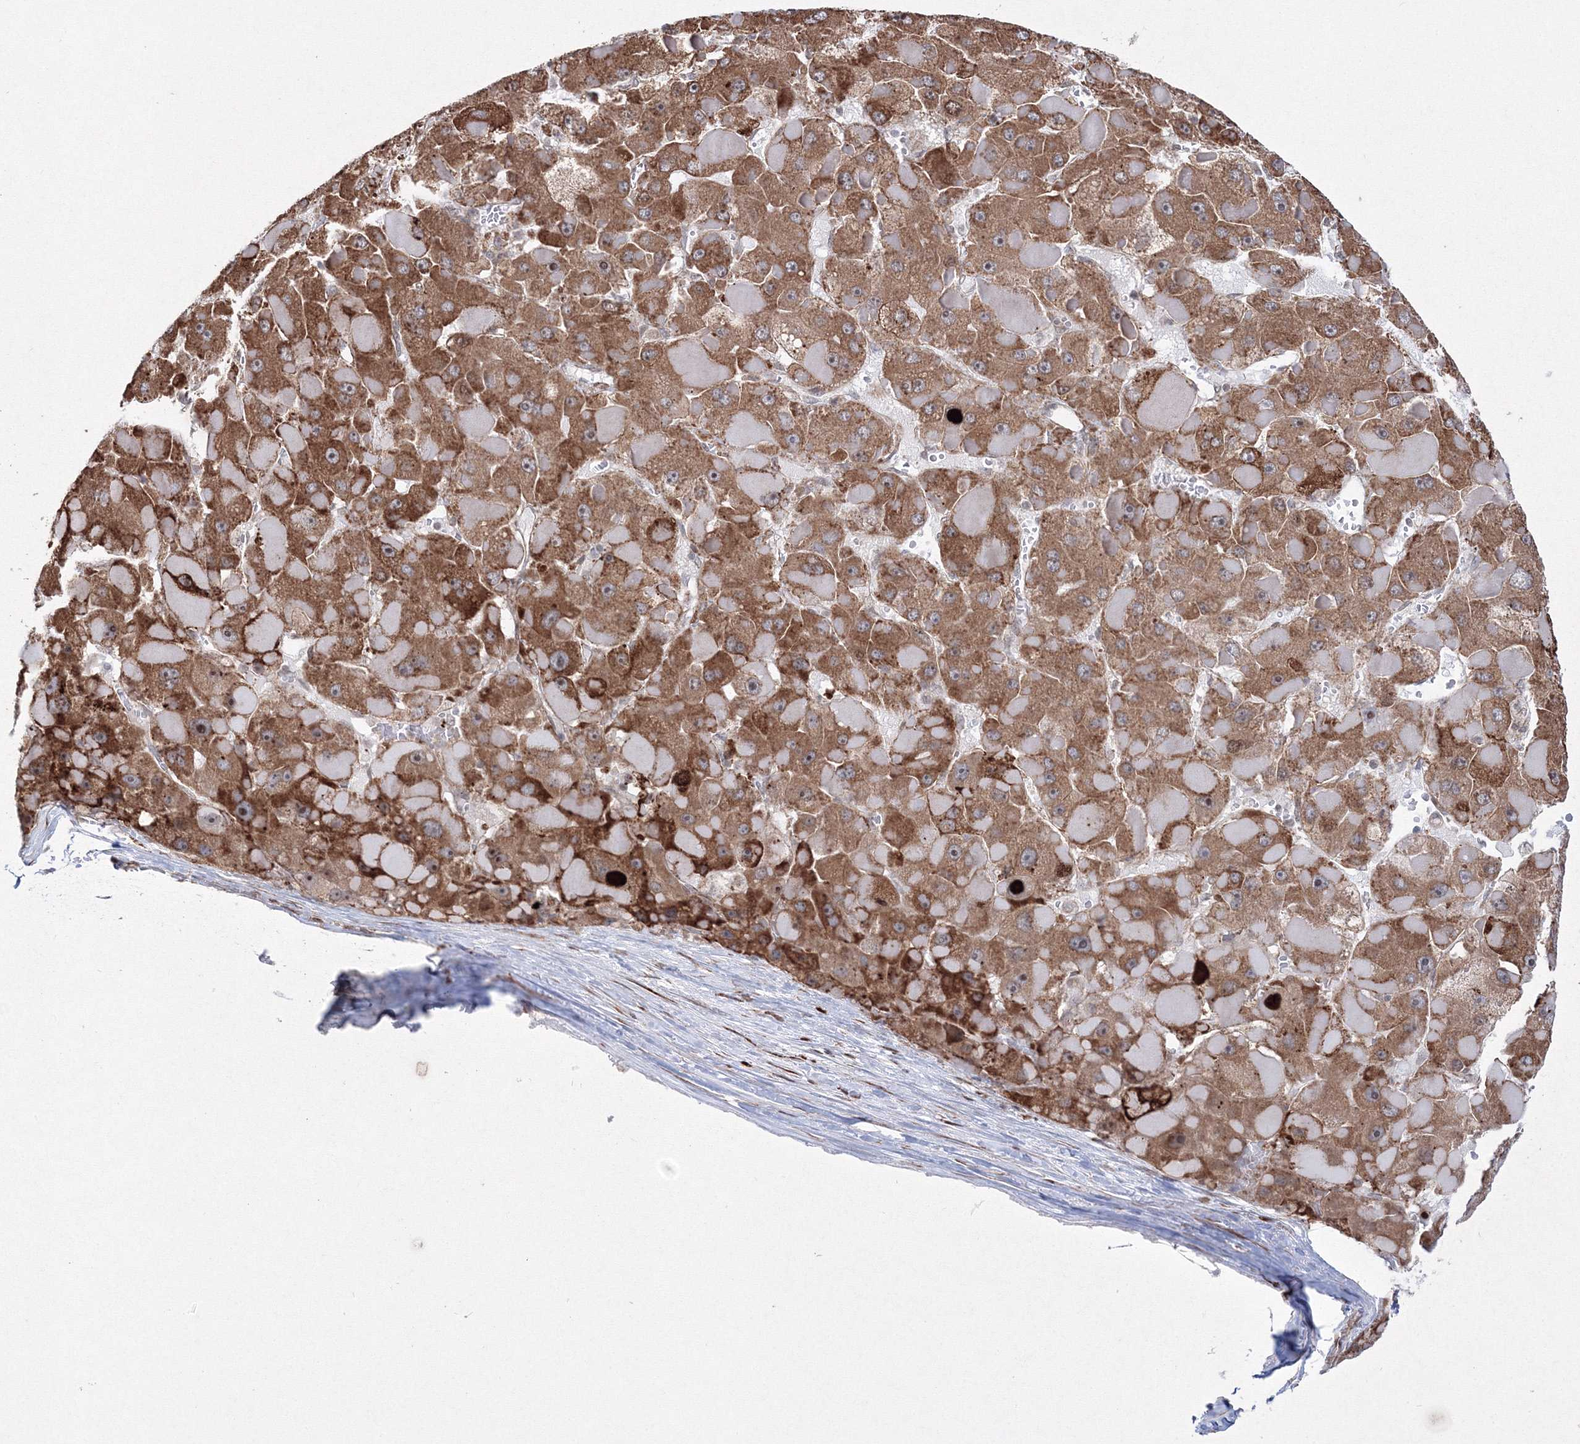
{"staining": {"intensity": "moderate", "quantity": ">75%", "location": "cytoplasmic/membranous"}, "tissue": "liver cancer", "cell_type": "Tumor cells", "image_type": "cancer", "snomed": [{"axis": "morphology", "description": "Carcinoma, Hepatocellular, NOS"}, {"axis": "topography", "description": "Liver"}], "caption": "Brown immunohistochemical staining in liver cancer demonstrates moderate cytoplasmic/membranous expression in about >75% of tumor cells.", "gene": "EFCAB12", "patient": {"sex": "female", "age": 73}}